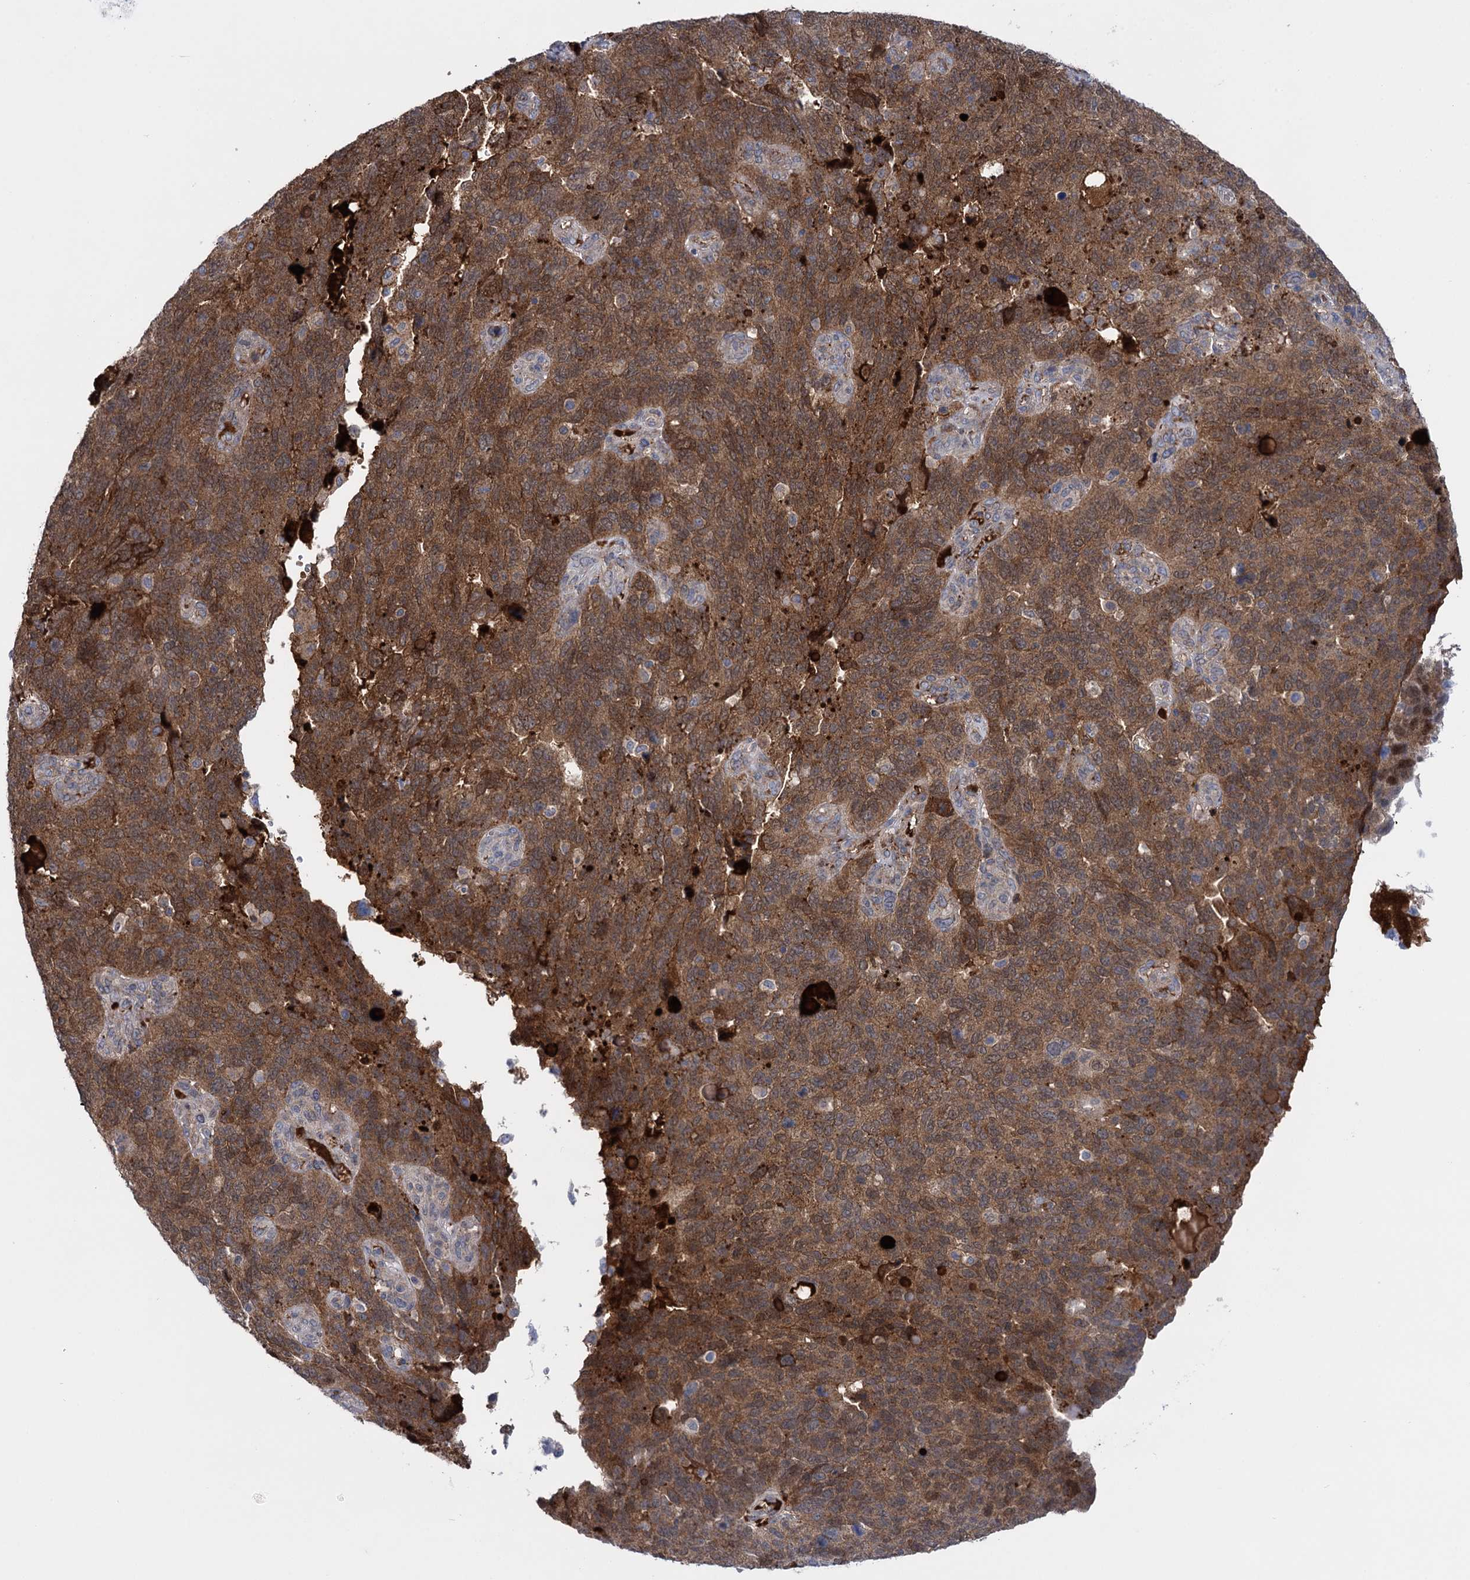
{"staining": {"intensity": "strong", "quantity": ">75%", "location": "cytoplasmic/membranous"}, "tissue": "endometrial cancer", "cell_type": "Tumor cells", "image_type": "cancer", "snomed": [{"axis": "morphology", "description": "Adenocarcinoma, NOS"}, {"axis": "topography", "description": "Endometrium"}], "caption": "The histopathology image shows a brown stain indicating the presence of a protein in the cytoplasmic/membranous of tumor cells in adenocarcinoma (endometrial). The staining was performed using DAB (3,3'-diaminobenzidine) to visualize the protein expression in brown, while the nuclei were stained in blue with hematoxylin (Magnification: 20x).", "gene": "GLO1", "patient": {"sex": "female", "age": 66}}